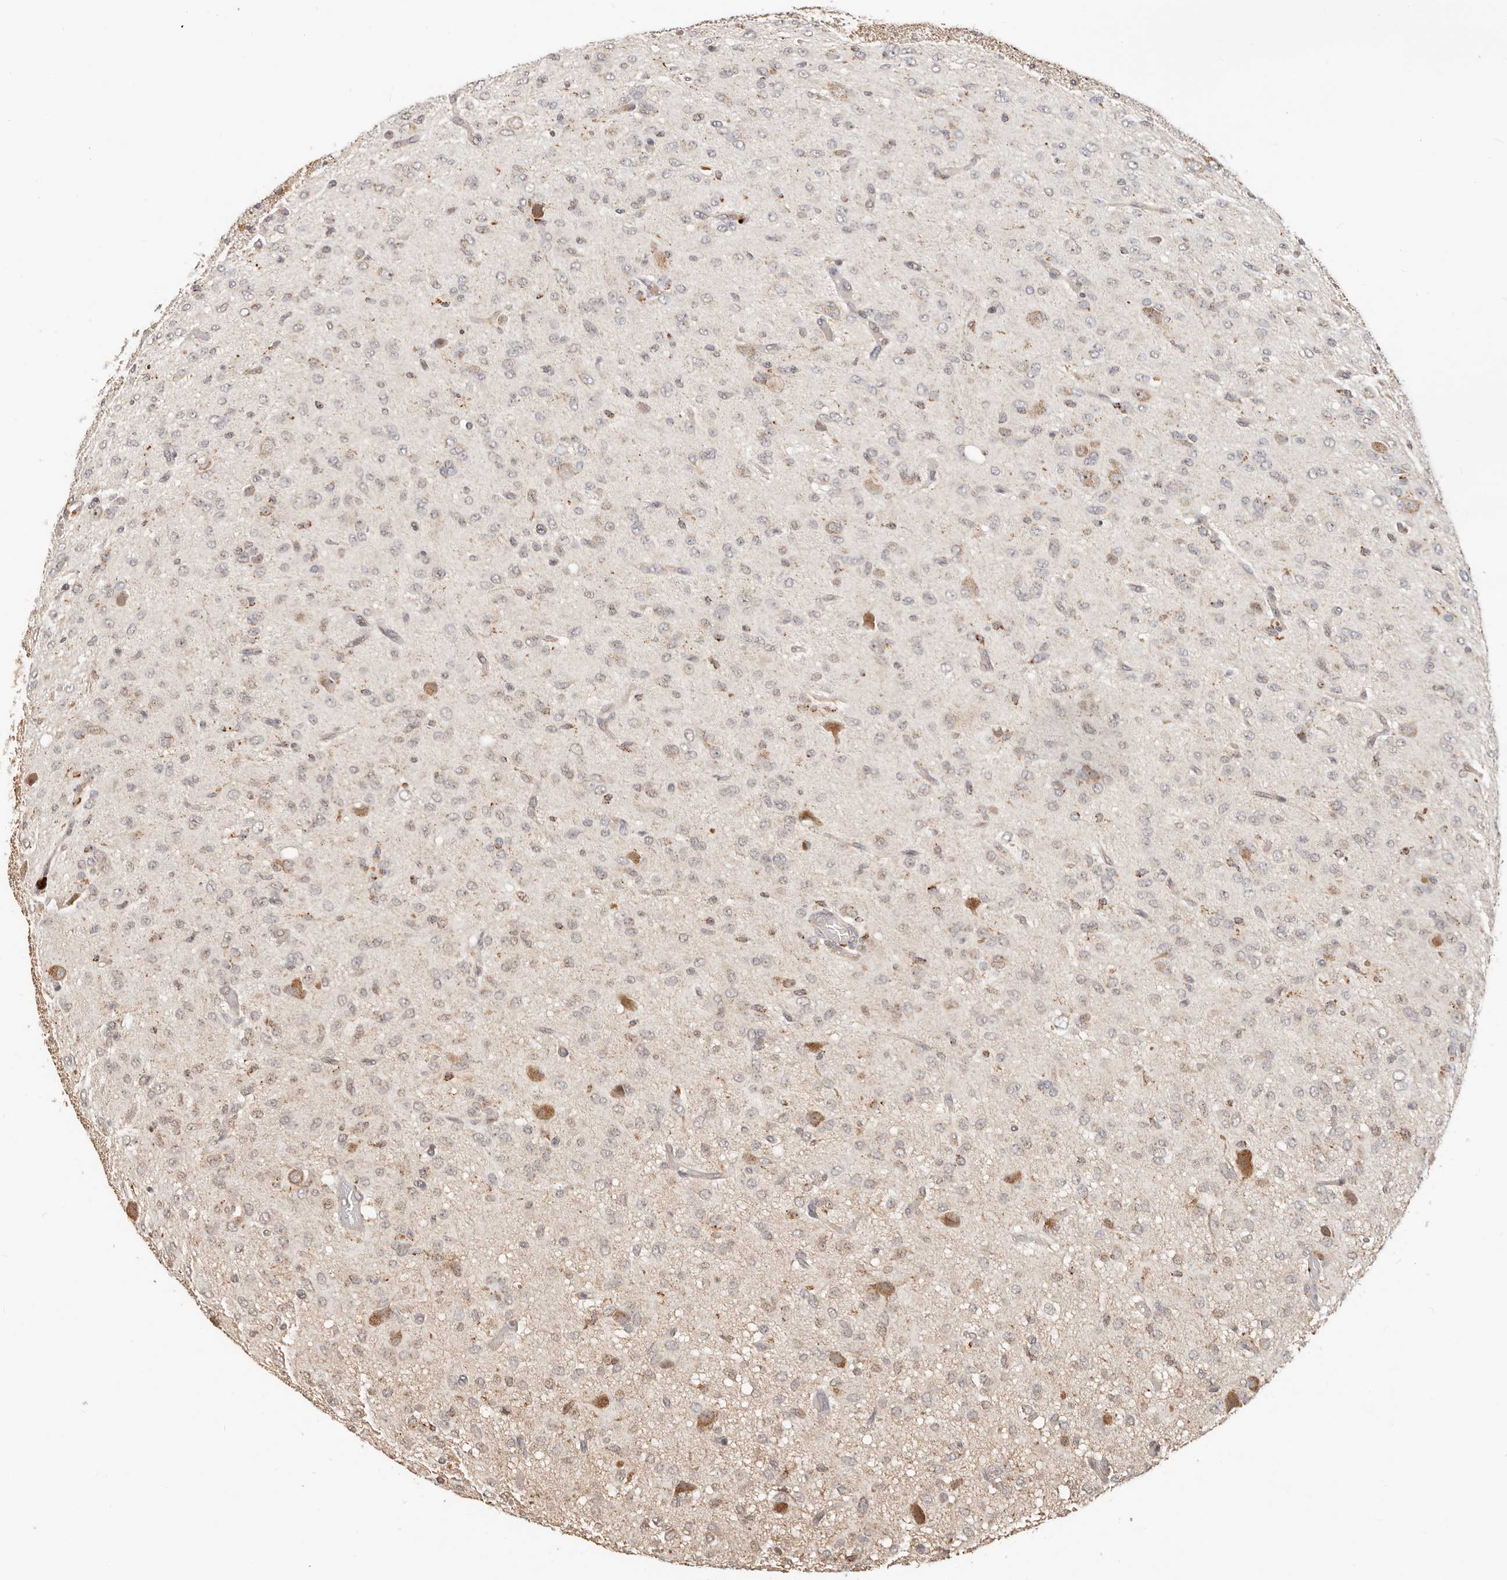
{"staining": {"intensity": "weak", "quantity": "25%-75%", "location": "cytoplasmic/membranous"}, "tissue": "glioma", "cell_type": "Tumor cells", "image_type": "cancer", "snomed": [{"axis": "morphology", "description": "Glioma, malignant, High grade"}, {"axis": "topography", "description": "Brain"}], "caption": "Immunohistochemistry (IHC) (DAB) staining of human glioma exhibits weak cytoplasmic/membranous protein staining in about 25%-75% of tumor cells.", "gene": "ZRANB1", "patient": {"sex": "female", "age": 59}}